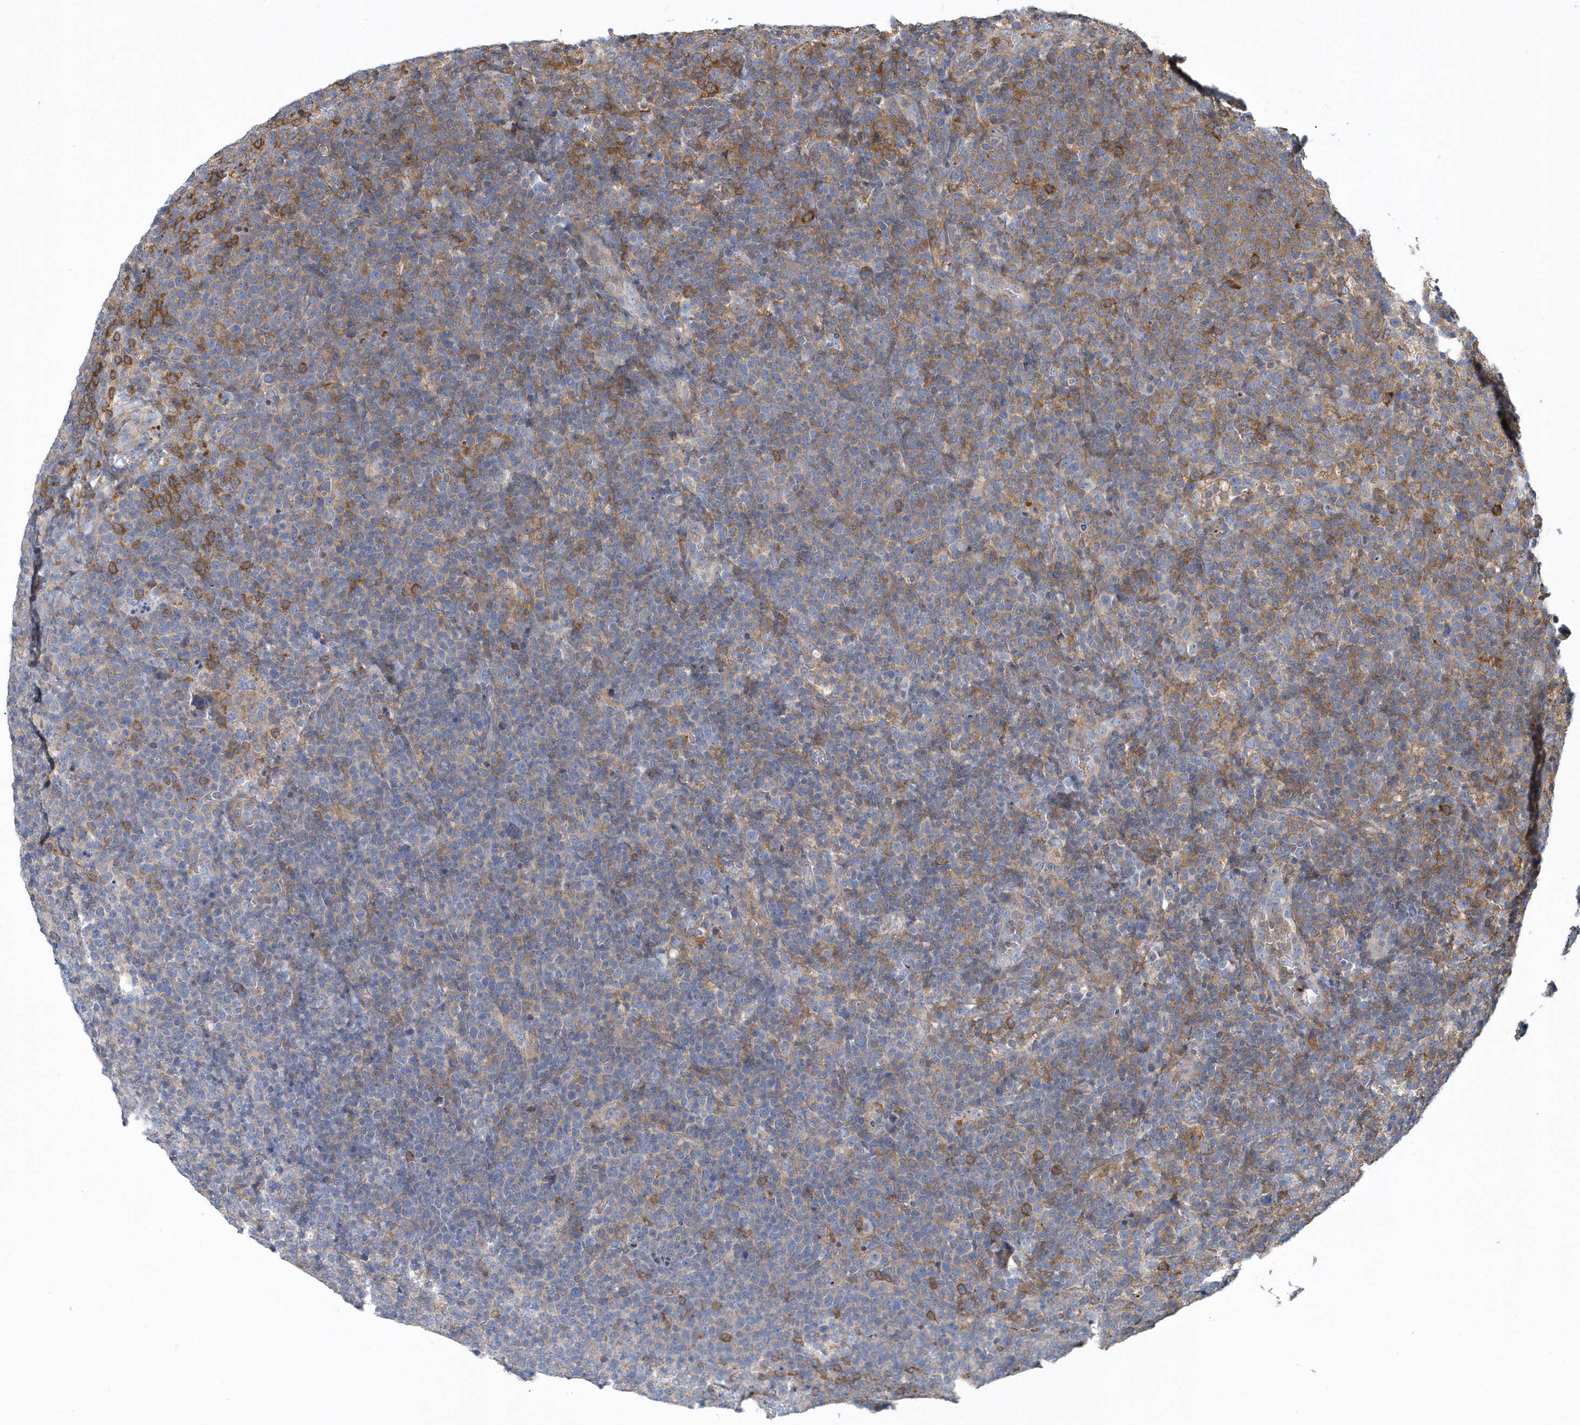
{"staining": {"intensity": "moderate", "quantity": "<25%", "location": "cytoplasmic/membranous"}, "tissue": "lymphoma", "cell_type": "Tumor cells", "image_type": "cancer", "snomed": [{"axis": "morphology", "description": "Malignant lymphoma, non-Hodgkin's type, High grade"}, {"axis": "topography", "description": "Lymph node"}], "caption": "Protein staining shows moderate cytoplasmic/membranous positivity in approximately <25% of tumor cells in malignant lymphoma, non-Hodgkin's type (high-grade).", "gene": "ARAP2", "patient": {"sex": "male", "age": 61}}